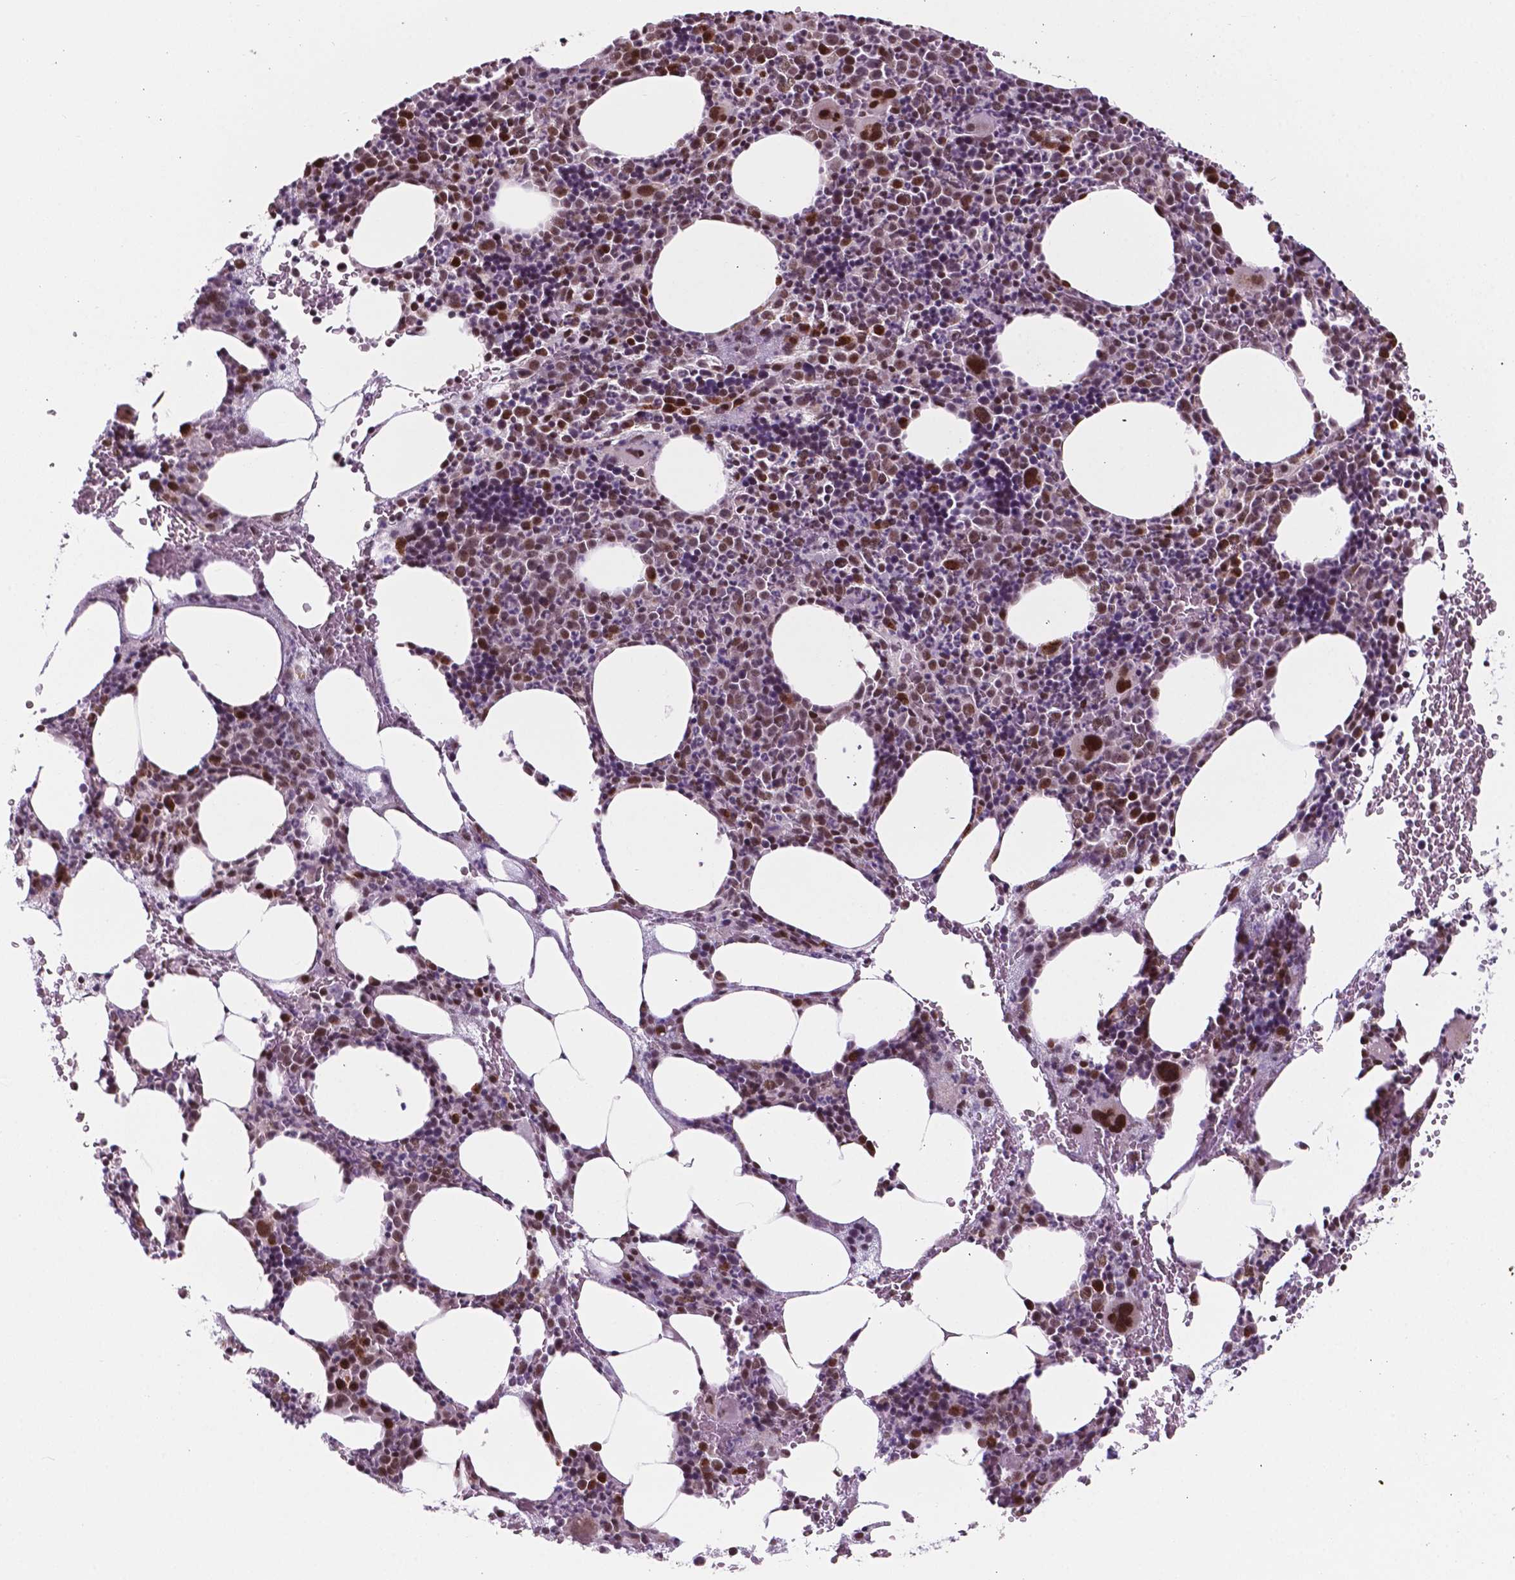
{"staining": {"intensity": "strong", "quantity": "<25%", "location": "nuclear"}, "tissue": "bone marrow", "cell_type": "Hematopoietic cells", "image_type": "normal", "snomed": [{"axis": "morphology", "description": "Normal tissue, NOS"}, {"axis": "topography", "description": "Bone marrow"}], "caption": "Immunohistochemistry (IHC) photomicrograph of benign bone marrow: human bone marrow stained using IHC shows medium levels of strong protein expression localized specifically in the nuclear of hematopoietic cells, appearing as a nuclear brown color.", "gene": "PER2", "patient": {"sex": "male", "age": 89}}